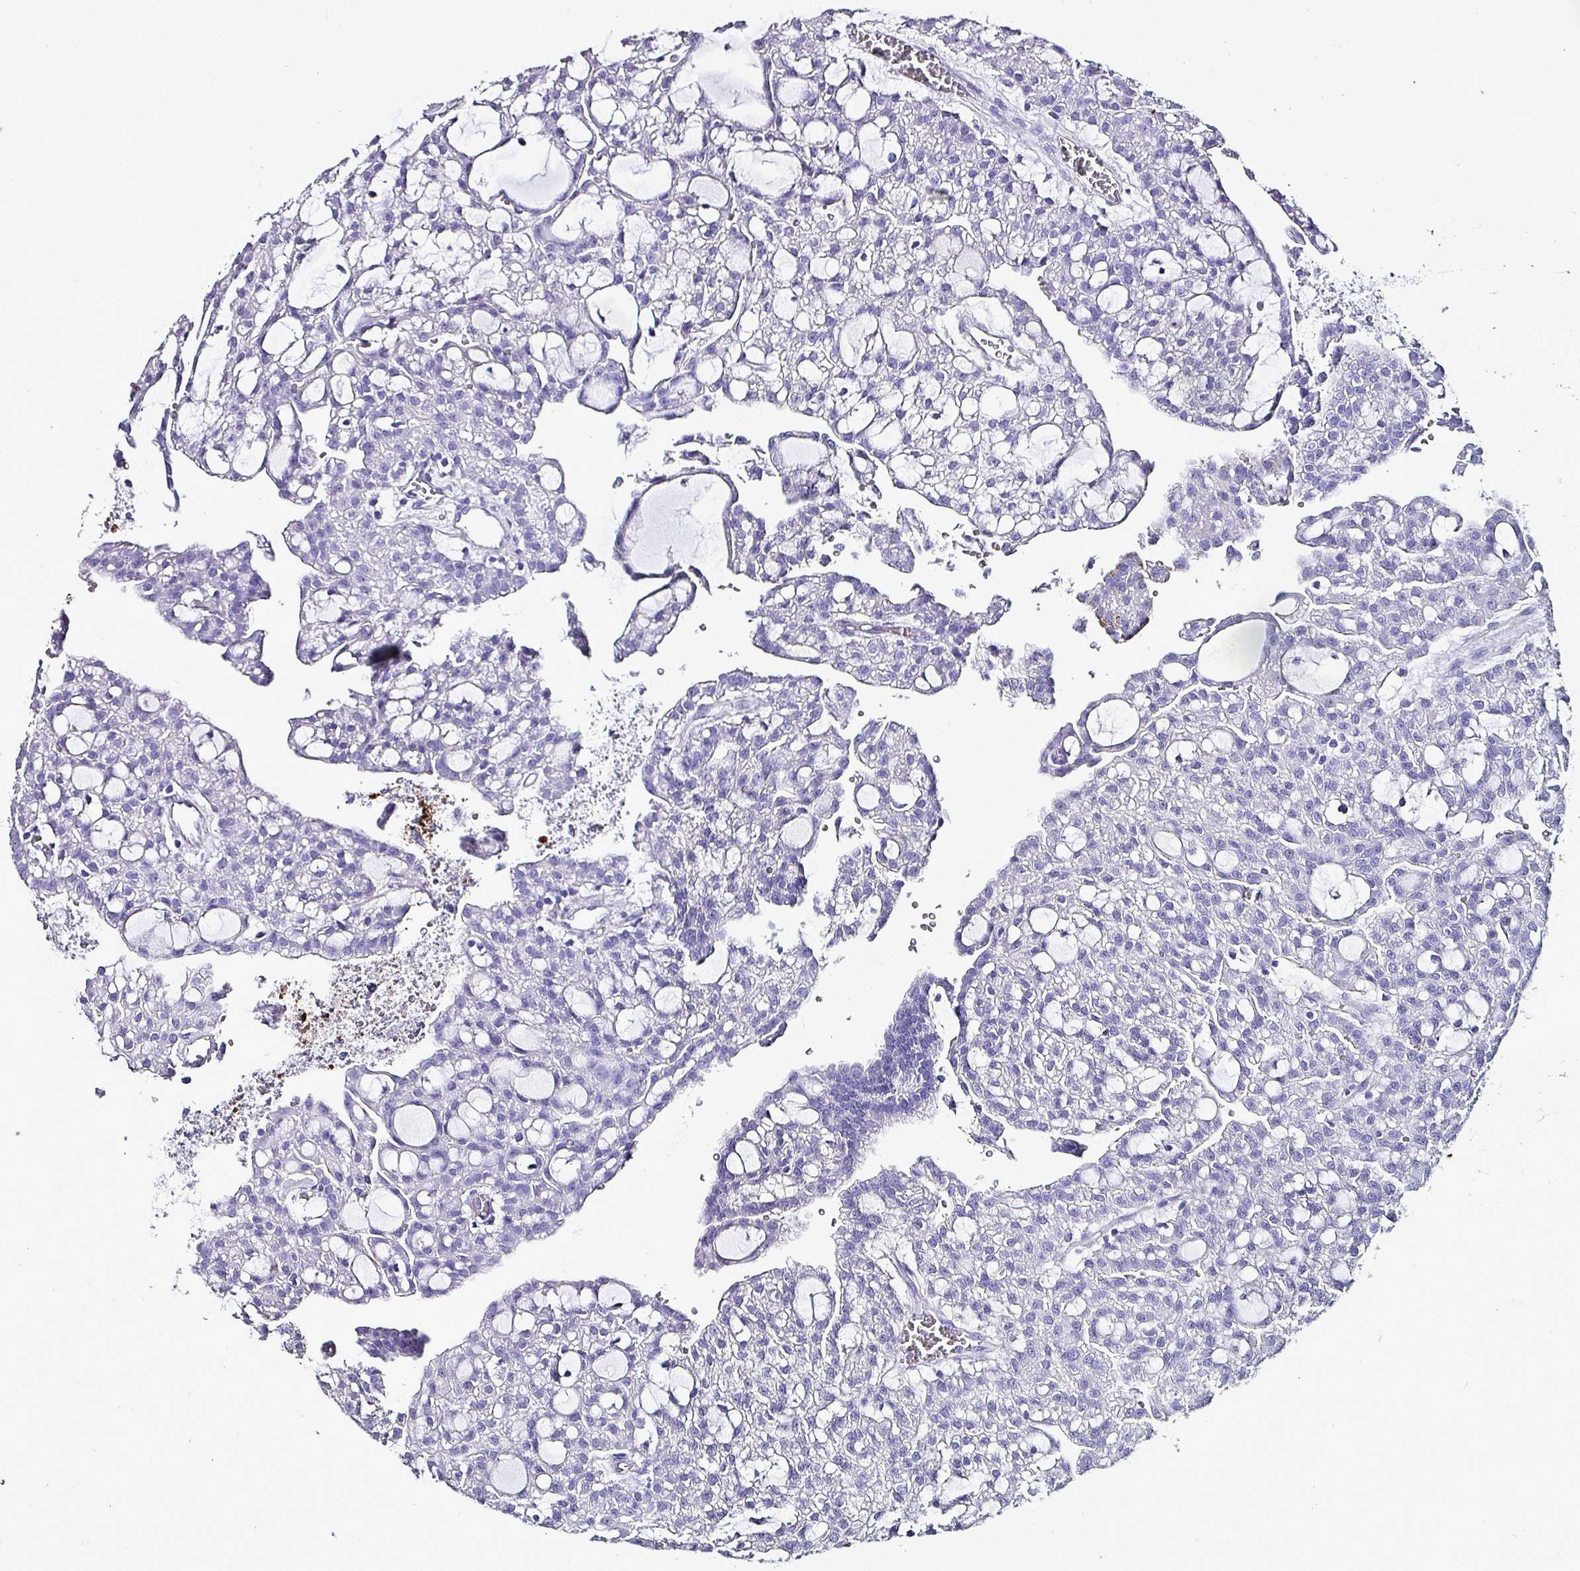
{"staining": {"intensity": "negative", "quantity": "none", "location": "none"}, "tissue": "renal cancer", "cell_type": "Tumor cells", "image_type": "cancer", "snomed": [{"axis": "morphology", "description": "Adenocarcinoma, NOS"}, {"axis": "topography", "description": "Kidney"}], "caption": "Immunohistochemistry (IHC) of human renal cancer (adenocarcinoma) demonstrates no positivity in tumor cells.", "gene": "KRT6C", "patient": {"sex": "male", "age": 63}}